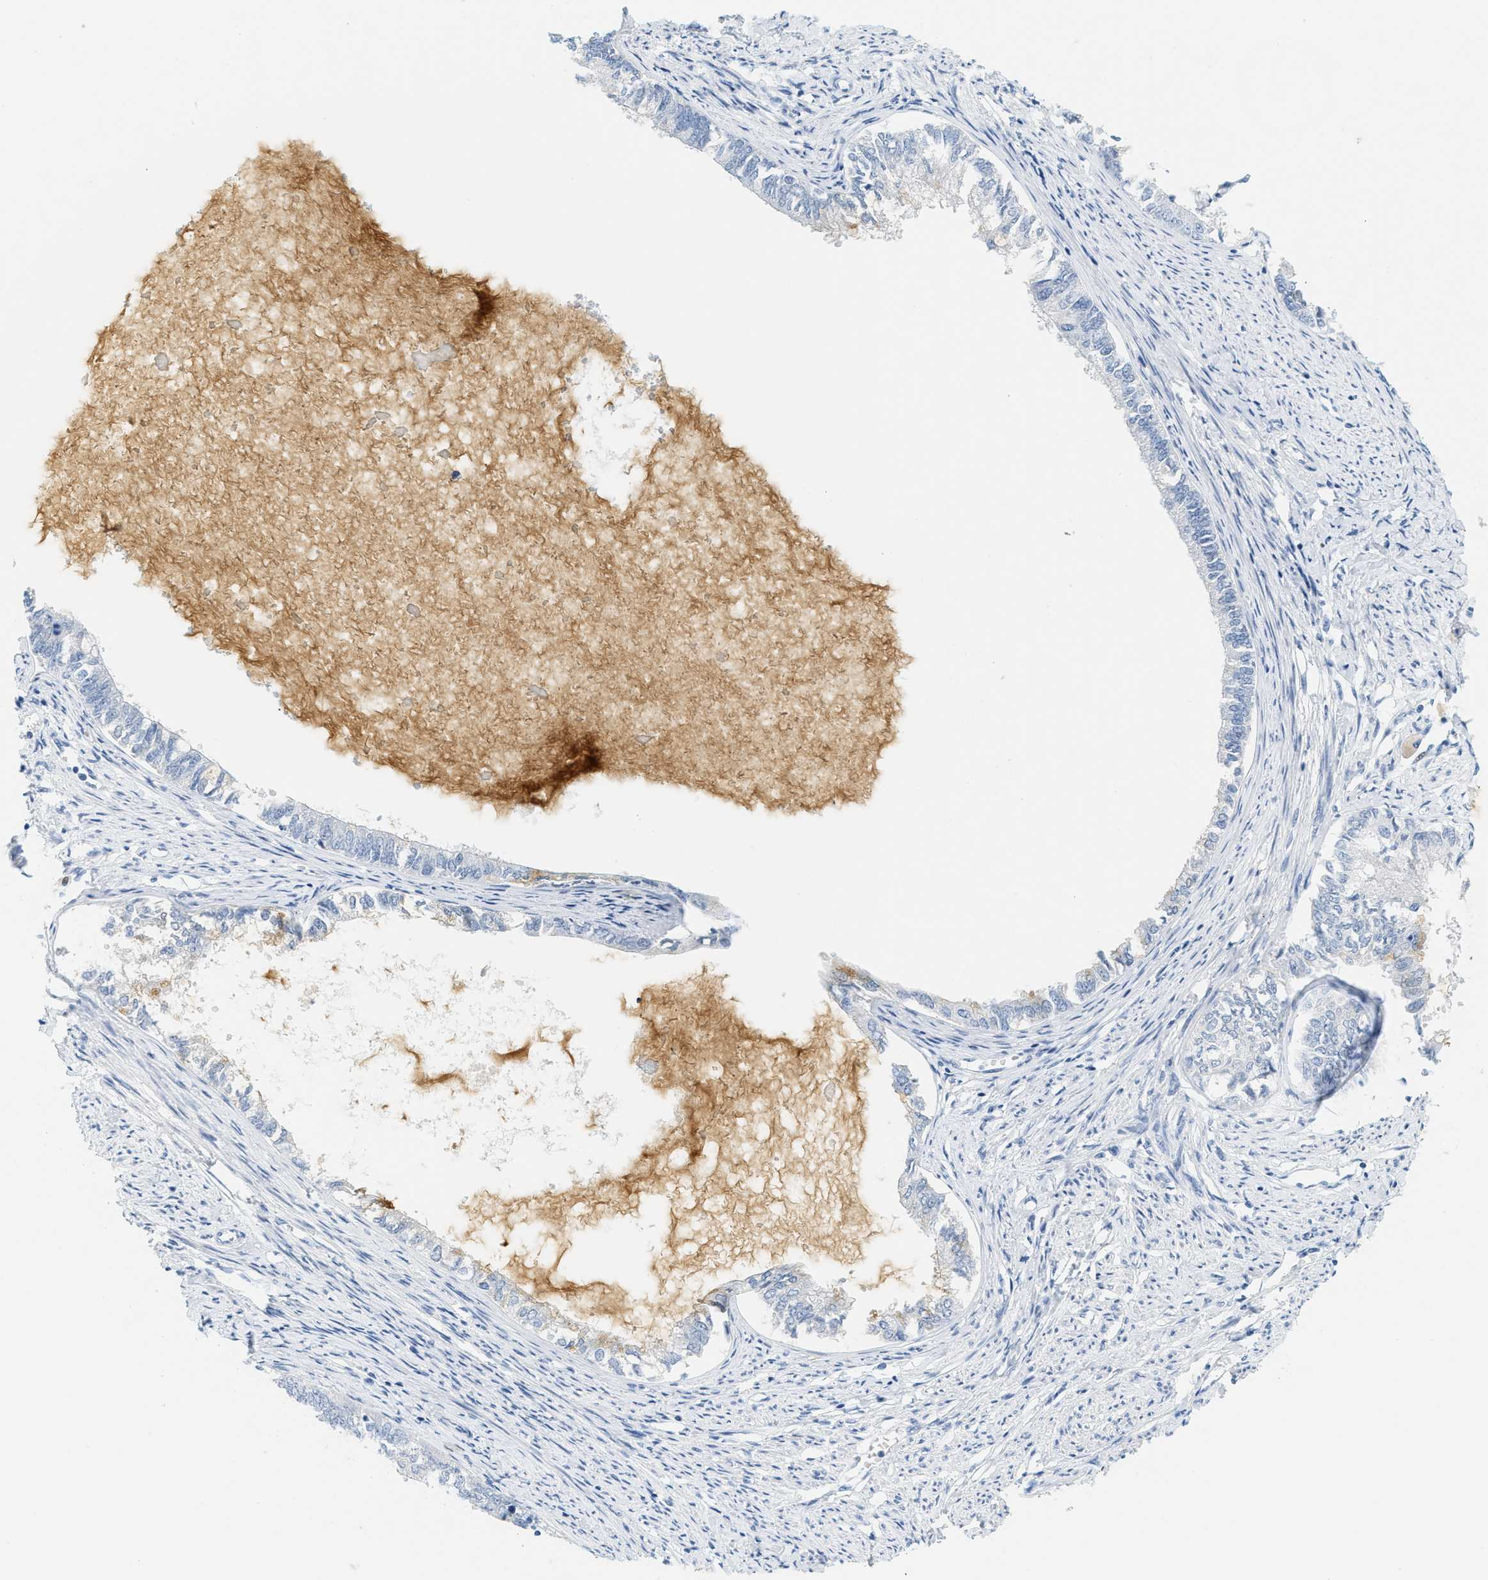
{"staining": {"intensity": "negative", "quantity": "none", "location": "none"}, "tissue": "endometrial cancer", "cell_type": "Tumor cells", "image_type": "cancer", "snomed": [{"axis": "morphology", "description": "Adenocarcinoma, NOS"}, {"axis": "topography", "description": "Endometrium"}], "caption": "This image is of endometrial cancer stained with immunohistochemistry (IHC) to label a protein in brown with the nuclei are counter-stained blue. There is no staining in tumor cells.", "gene": "LCN2", "patient": {"sex": "female", "age": 86}}